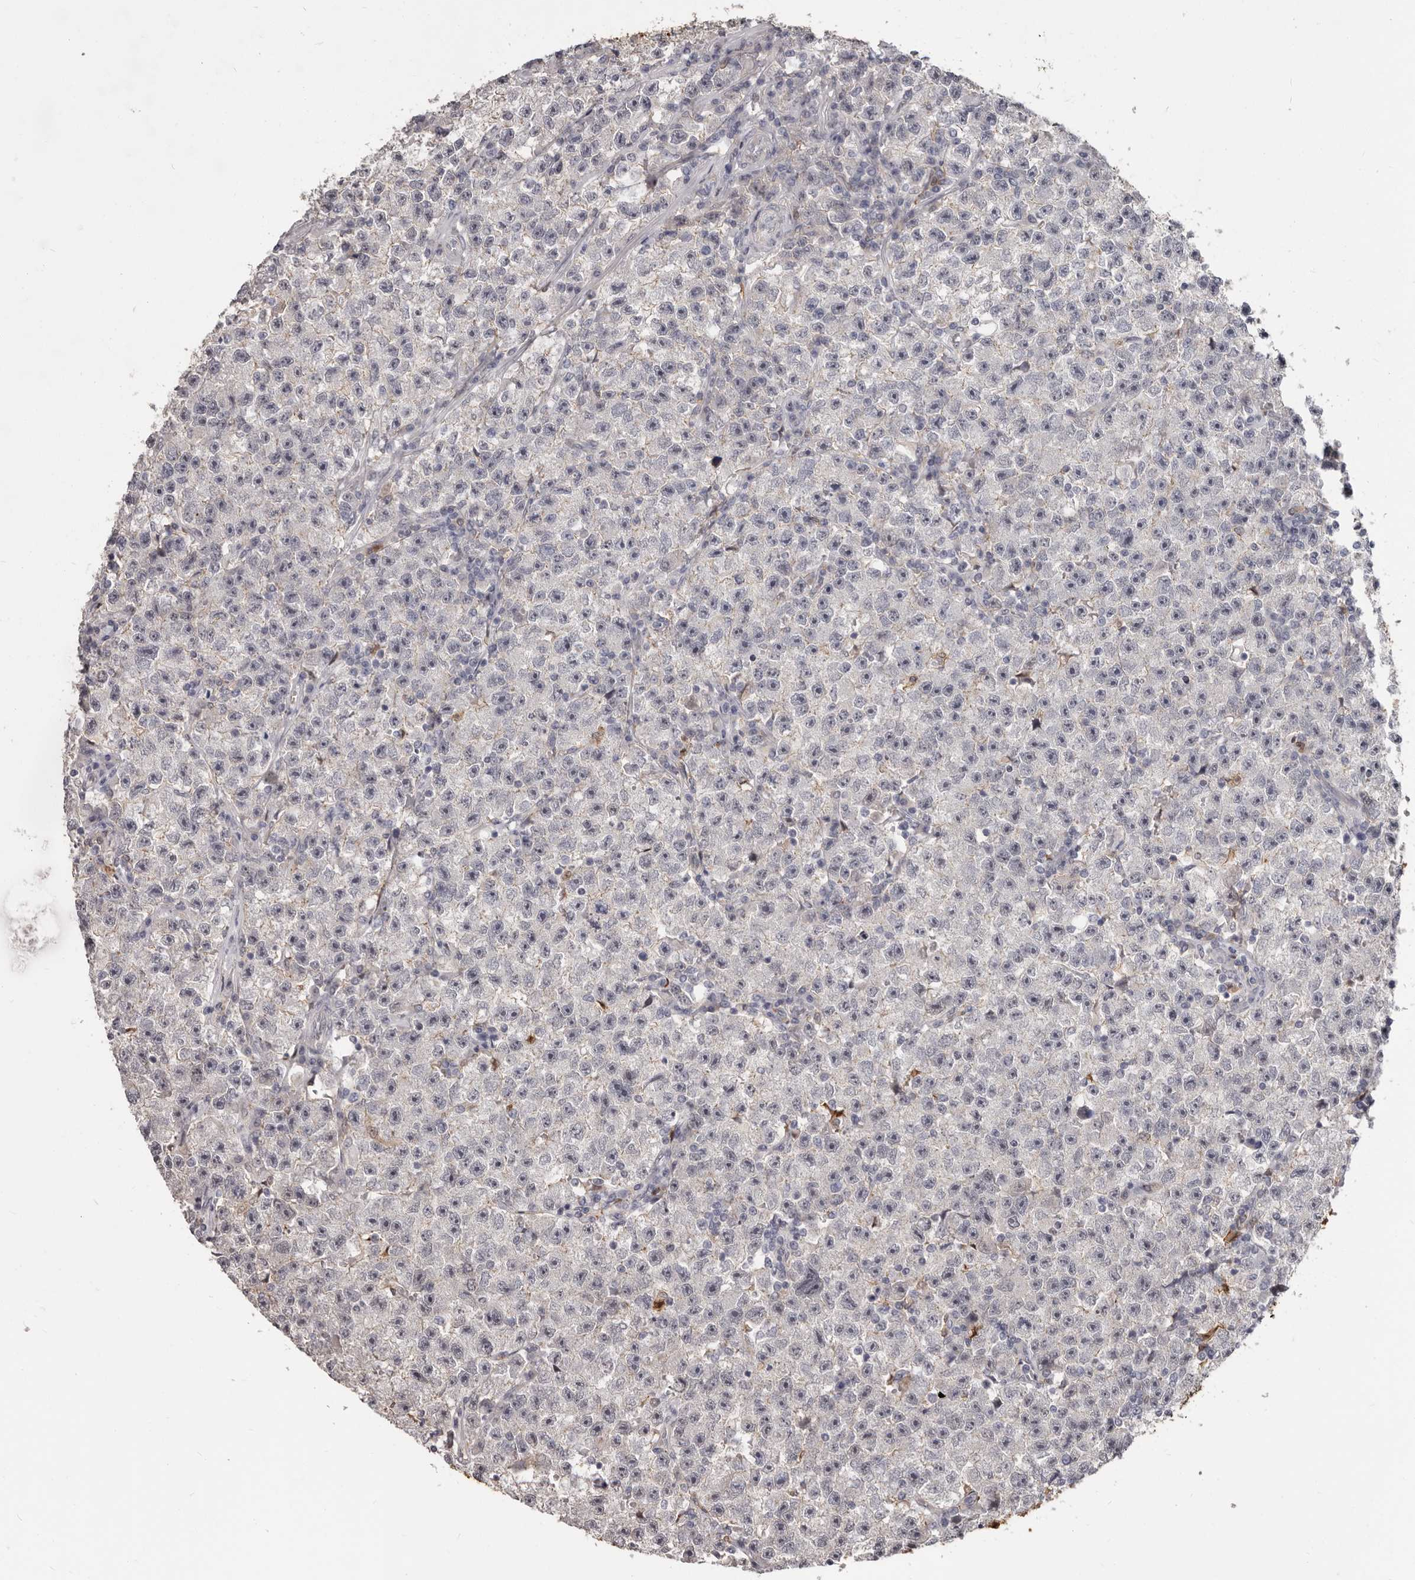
{"staining": {"intensity": "negative", "quantity": "none", "location": "none"}, "tissue": "testis cancer", "cell_type": "Tumor cells", "image_type": "cancer", "snomed": [{"axis": "morphology", "description": "Seminoma, NOS"}, {"axis": "topography", "description": "Testis"}], "caption": "The histopathology image shows no significant staining in tumor cells of testis seminoma.", "gene": "GPR157", "patient": {"sex": "male", "age": 22}}